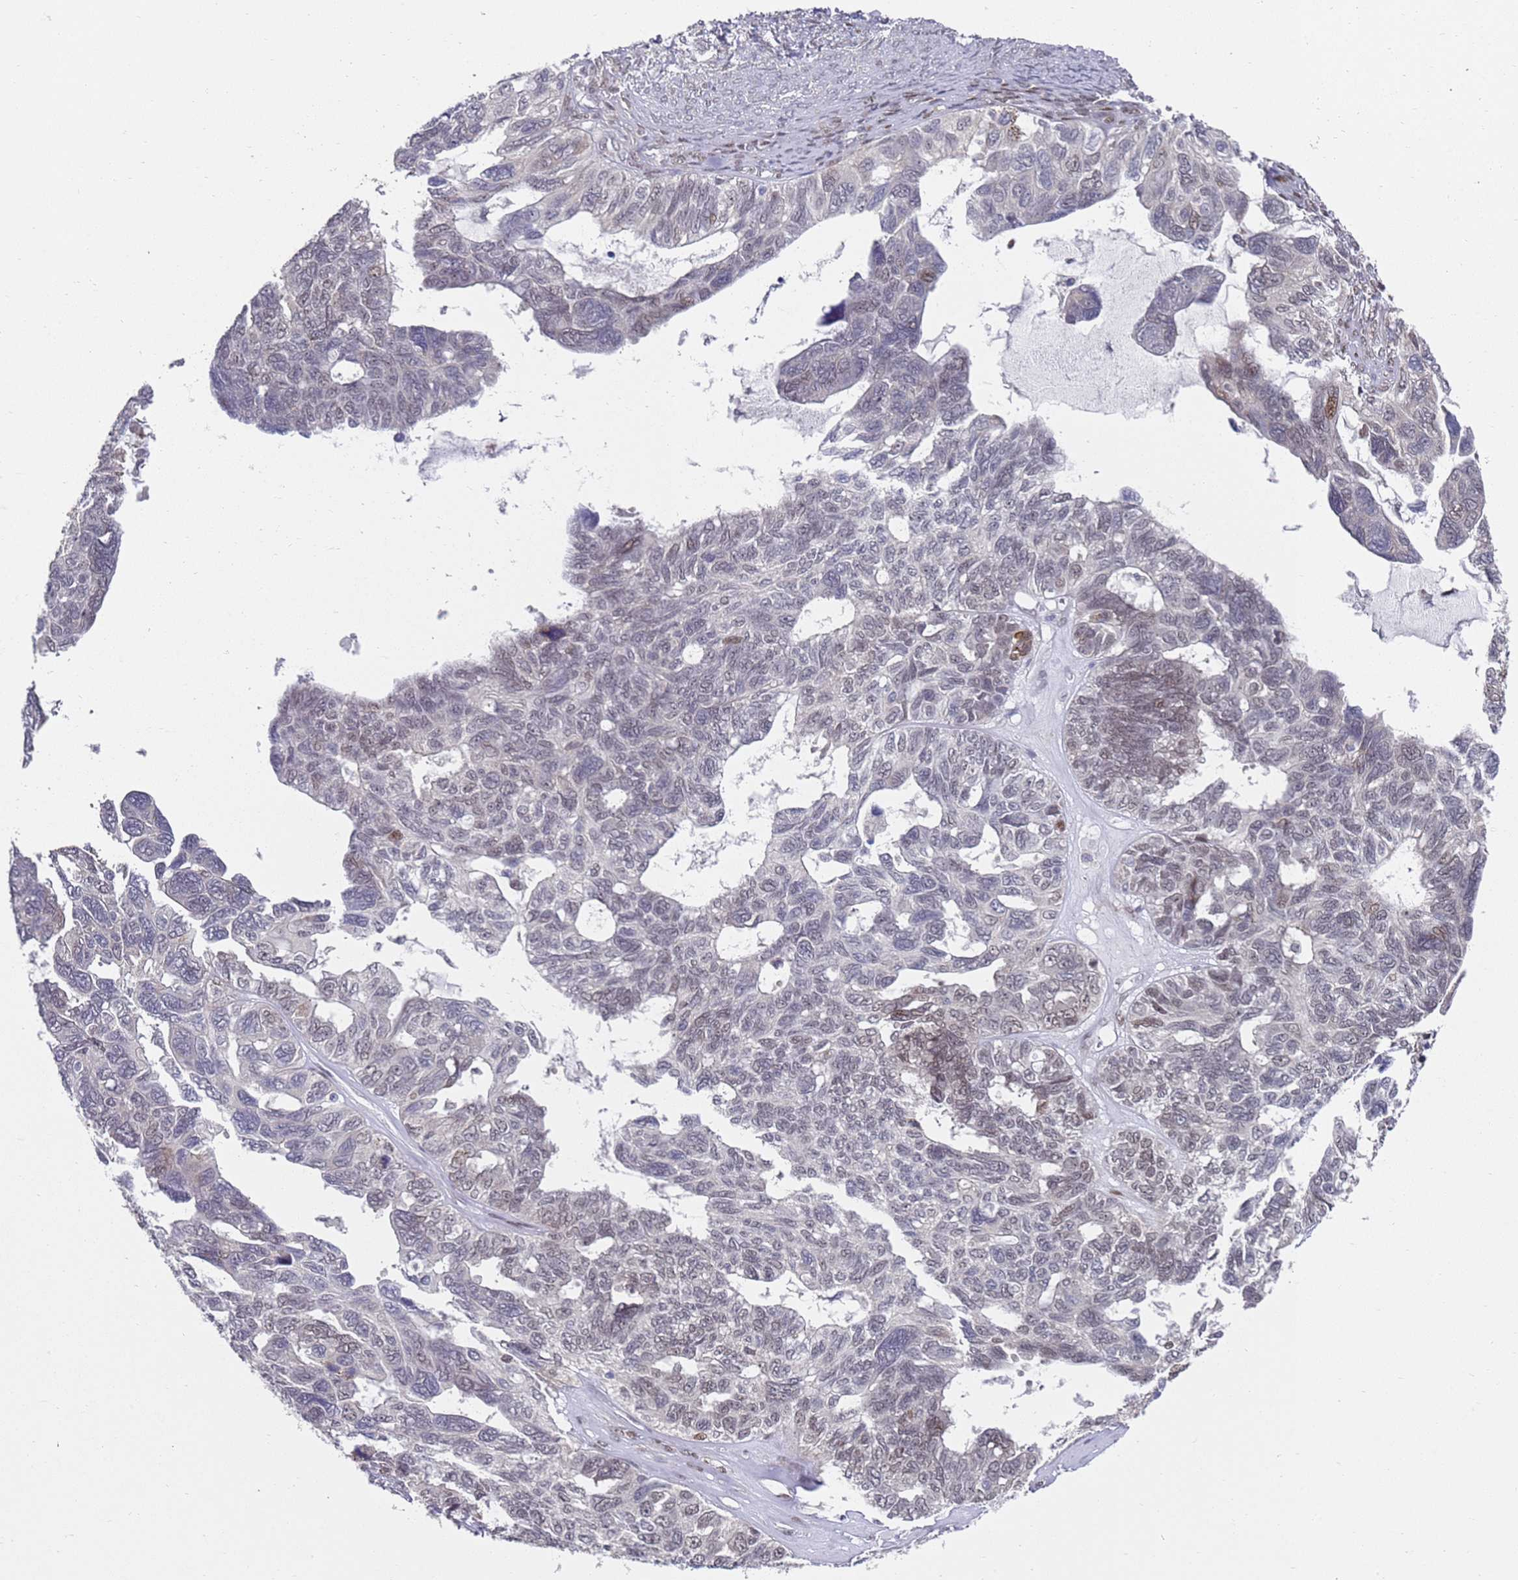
{"staining": {"intensity": "moderate", "quantity": "25%-75%", "location": "nuclear"}, "tissue": "ovarian cancer", "cell_type": "Tumor cells", "image_type": "cancer", "snomed": [{"axis": "morphology", "description": "Cystadenocarcinoma, serous, NOS"}, {"axis": "topography", "description": "Ovary"}], "caption": "This image shows immunohistochemistry staining of human ovarian cancer (serous cystadenocarcinoma), with medium moderate nuclear staining in about 25%-75% of tumor cells.", "gene": "COPS6", "patient": {"sex": "female", "age": 79}}